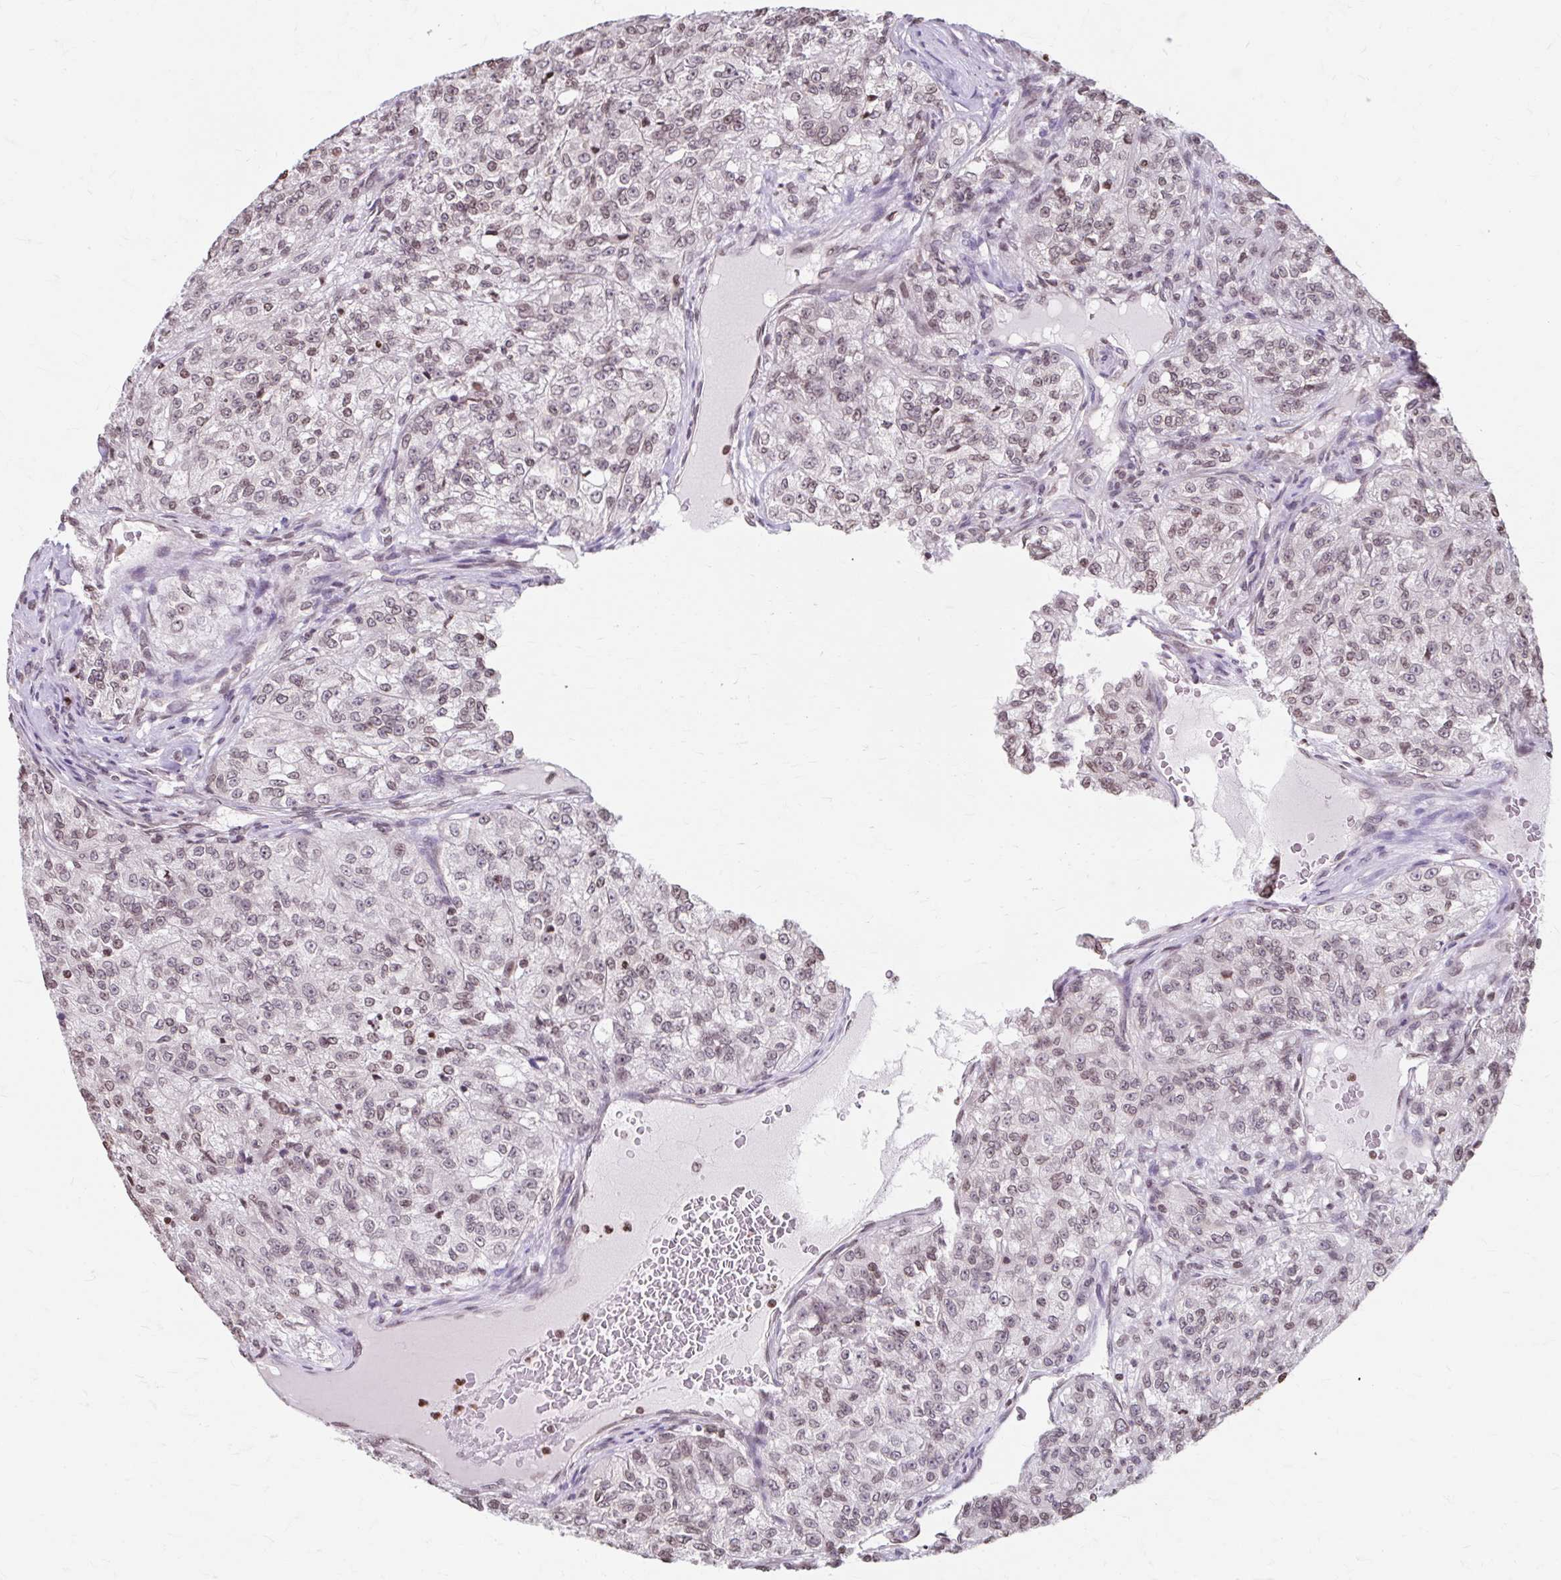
{"staining": {"intensity": "moderate", "quantity": "25%-75%", "location": "nuclear"}, "tissue": "renal cancer", "cell_type": "Tumor cells", "image_type": "cancer", "snomed": [{"axis": "morphology", "description": "Adenocarcinoma, NOS"}, {"axis": "topography", "description": "Kidney"}], "caption": "Immunohistochemical staining of human renal adenocarcinoma exhibits medium levels of moderate nuclear protein positivity in about 25%-75% of tumor cells. The protein of interest is stained brown, and the nuclei are stained in blue (DAB IHC with brightfield microscopy, high magnification).", "gene": "ORC3", "patient": {"sex": "female", "age": 63}}